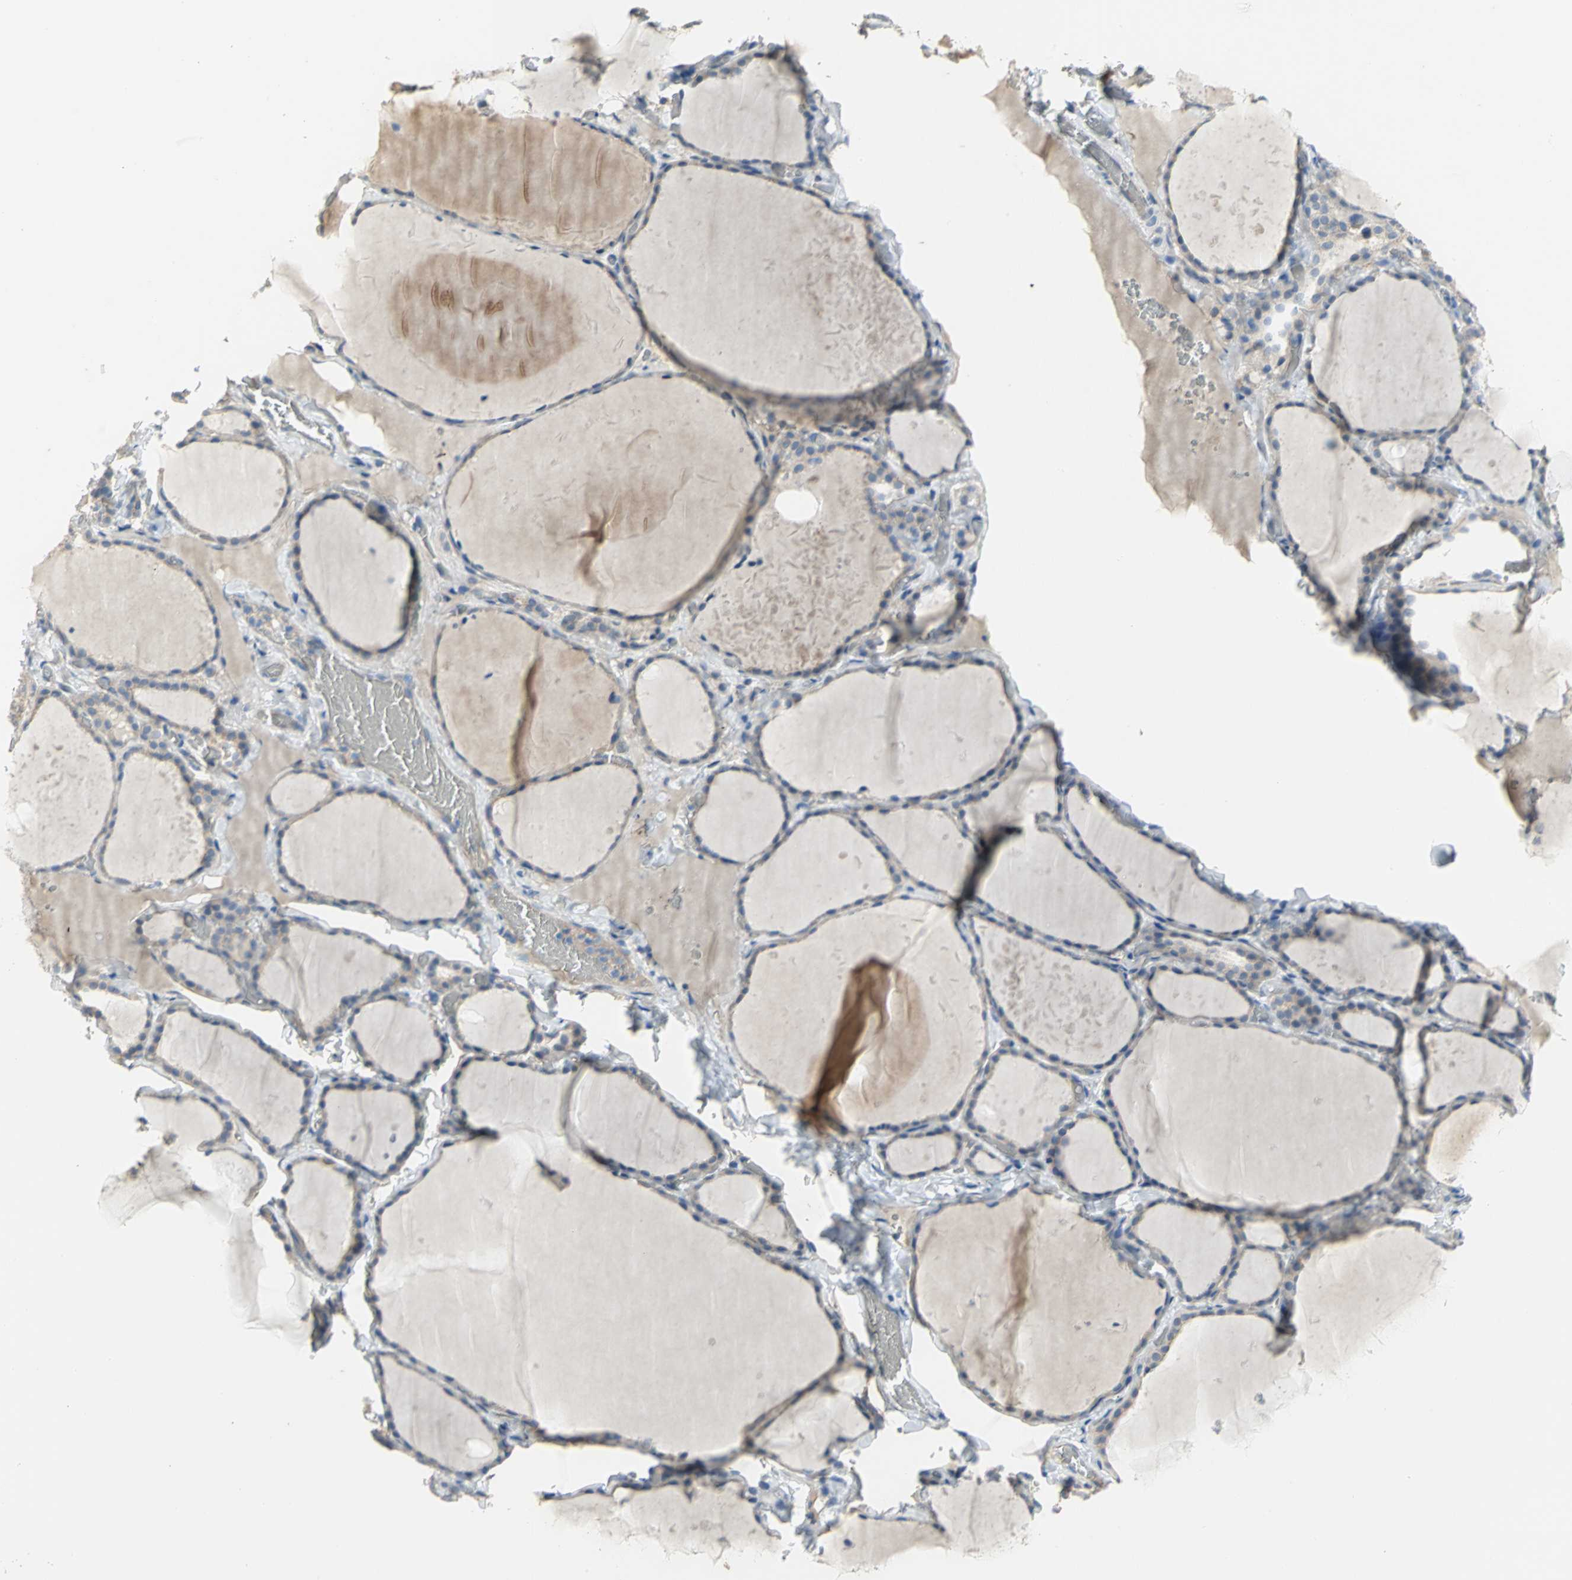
{"staining": {"intensity": "weak", "quantity": "25%-75%", "location": "cytoplasmic/membranous"}, "tissue": "thyroid gland", "cell_type": "Glandular cells", "image_type": "normal", "snomed": [{"axis": "morphology", "description": "Normal tissue, NOS"}, {"axis": "topography", "description": "Thyroid gland"}], "caption": "An image of thyroid gland stained for a protein demonstrates weak cytoplasmic/membranous brown staining in glandular cells.", "gene": "HTR1F", "patient": {"sex": "female", "age": 22}}